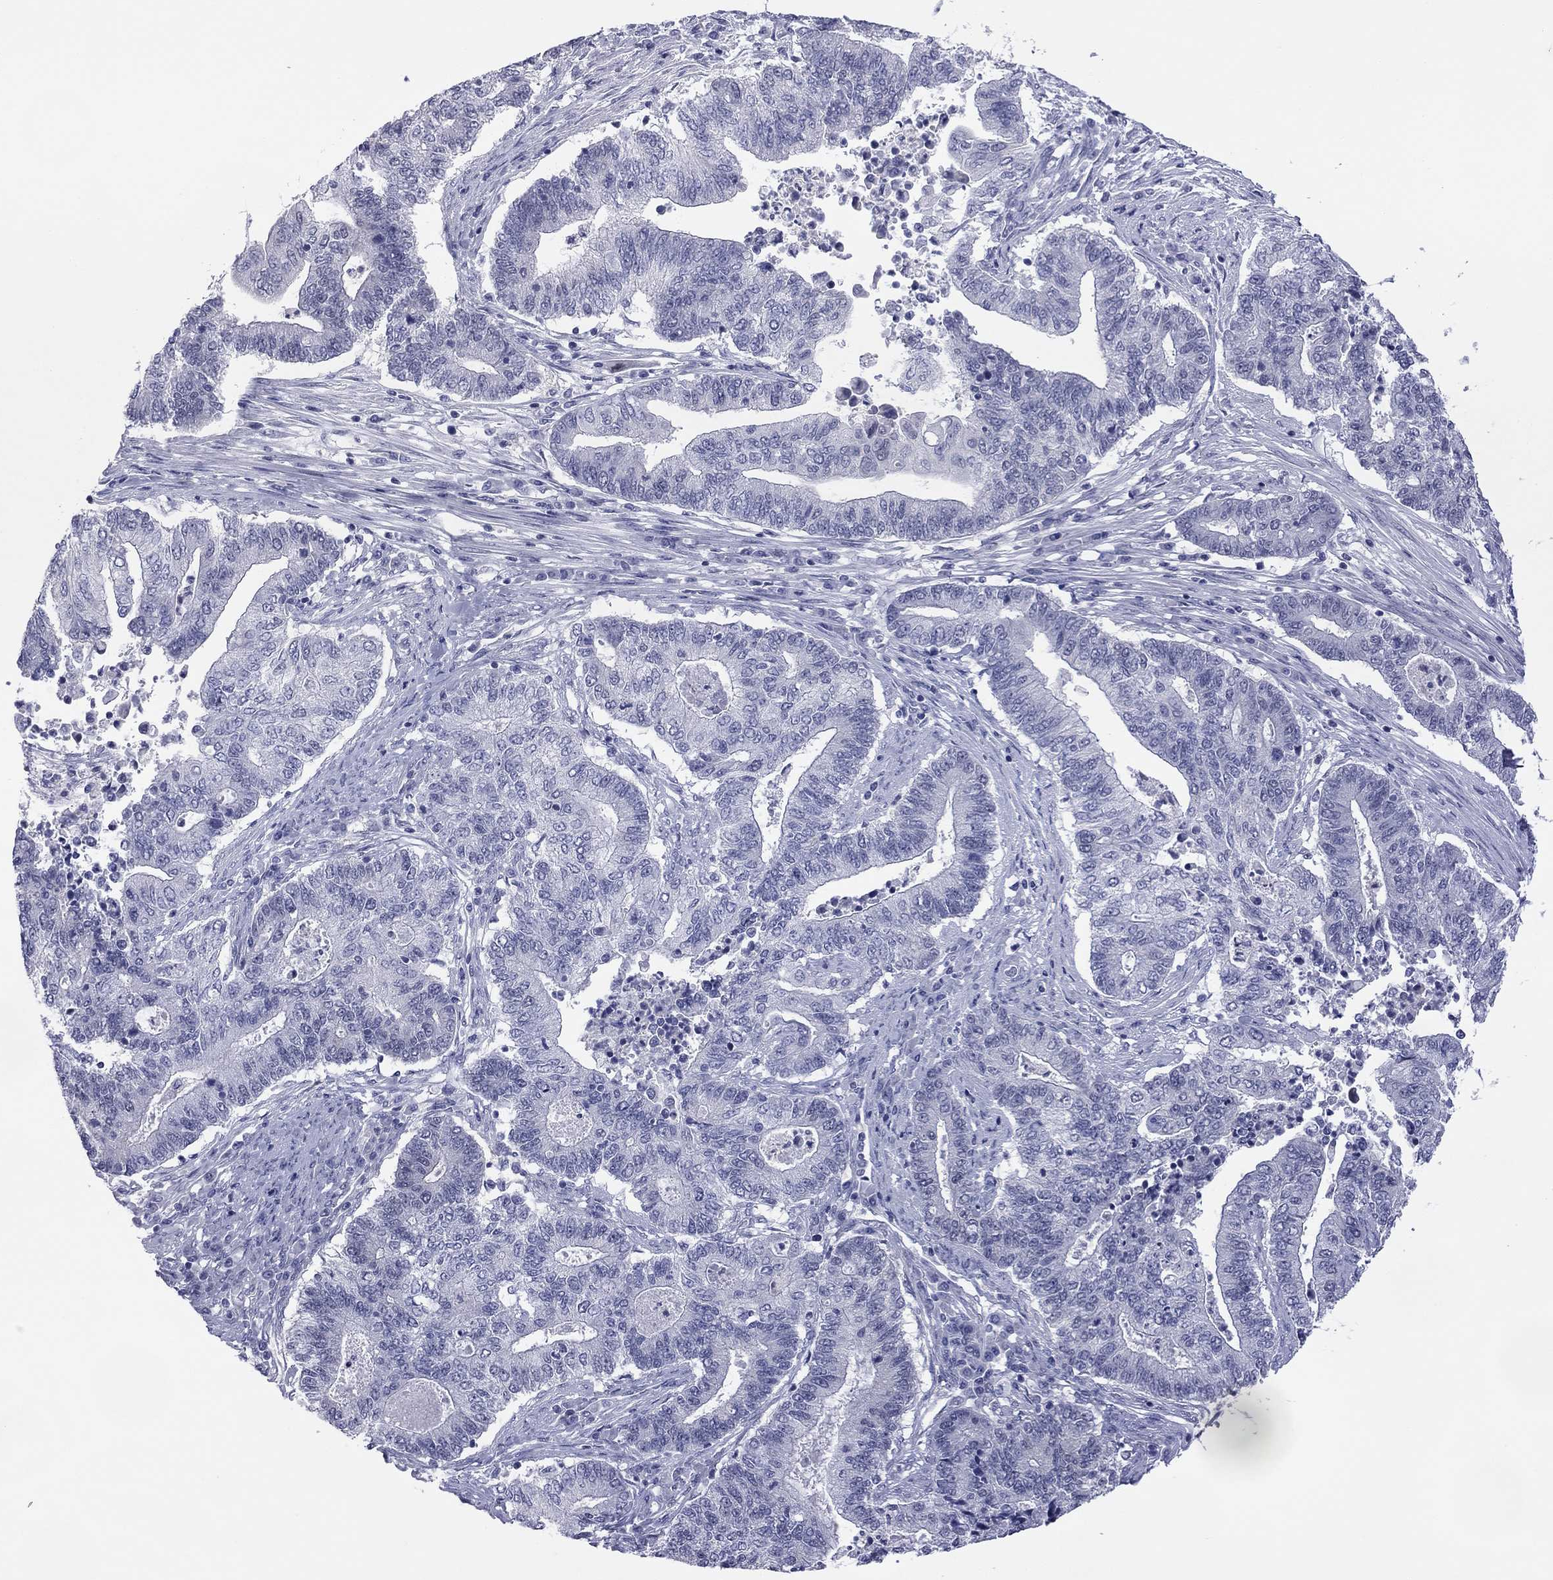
{"staining": {"intensity": "negative", "quantity": "none", "location": "none"}, "tissue": "endometrial cancer", "cell_type": "Tumor cells", "image_type": "cancer", "snomed": [{"axis": "morphology", "description": "Adenocarcinoma, NOS"}, {"axis": "topography", "description": "Uterus"}, {"axis": "topography", "description": "Endometrium"}], "caption": "This is an IHC image of human endometrial cancer. There is no staining in tumor cells.", "gene": "POU5F2", "patient": {"sex": "female", "age": 54}}